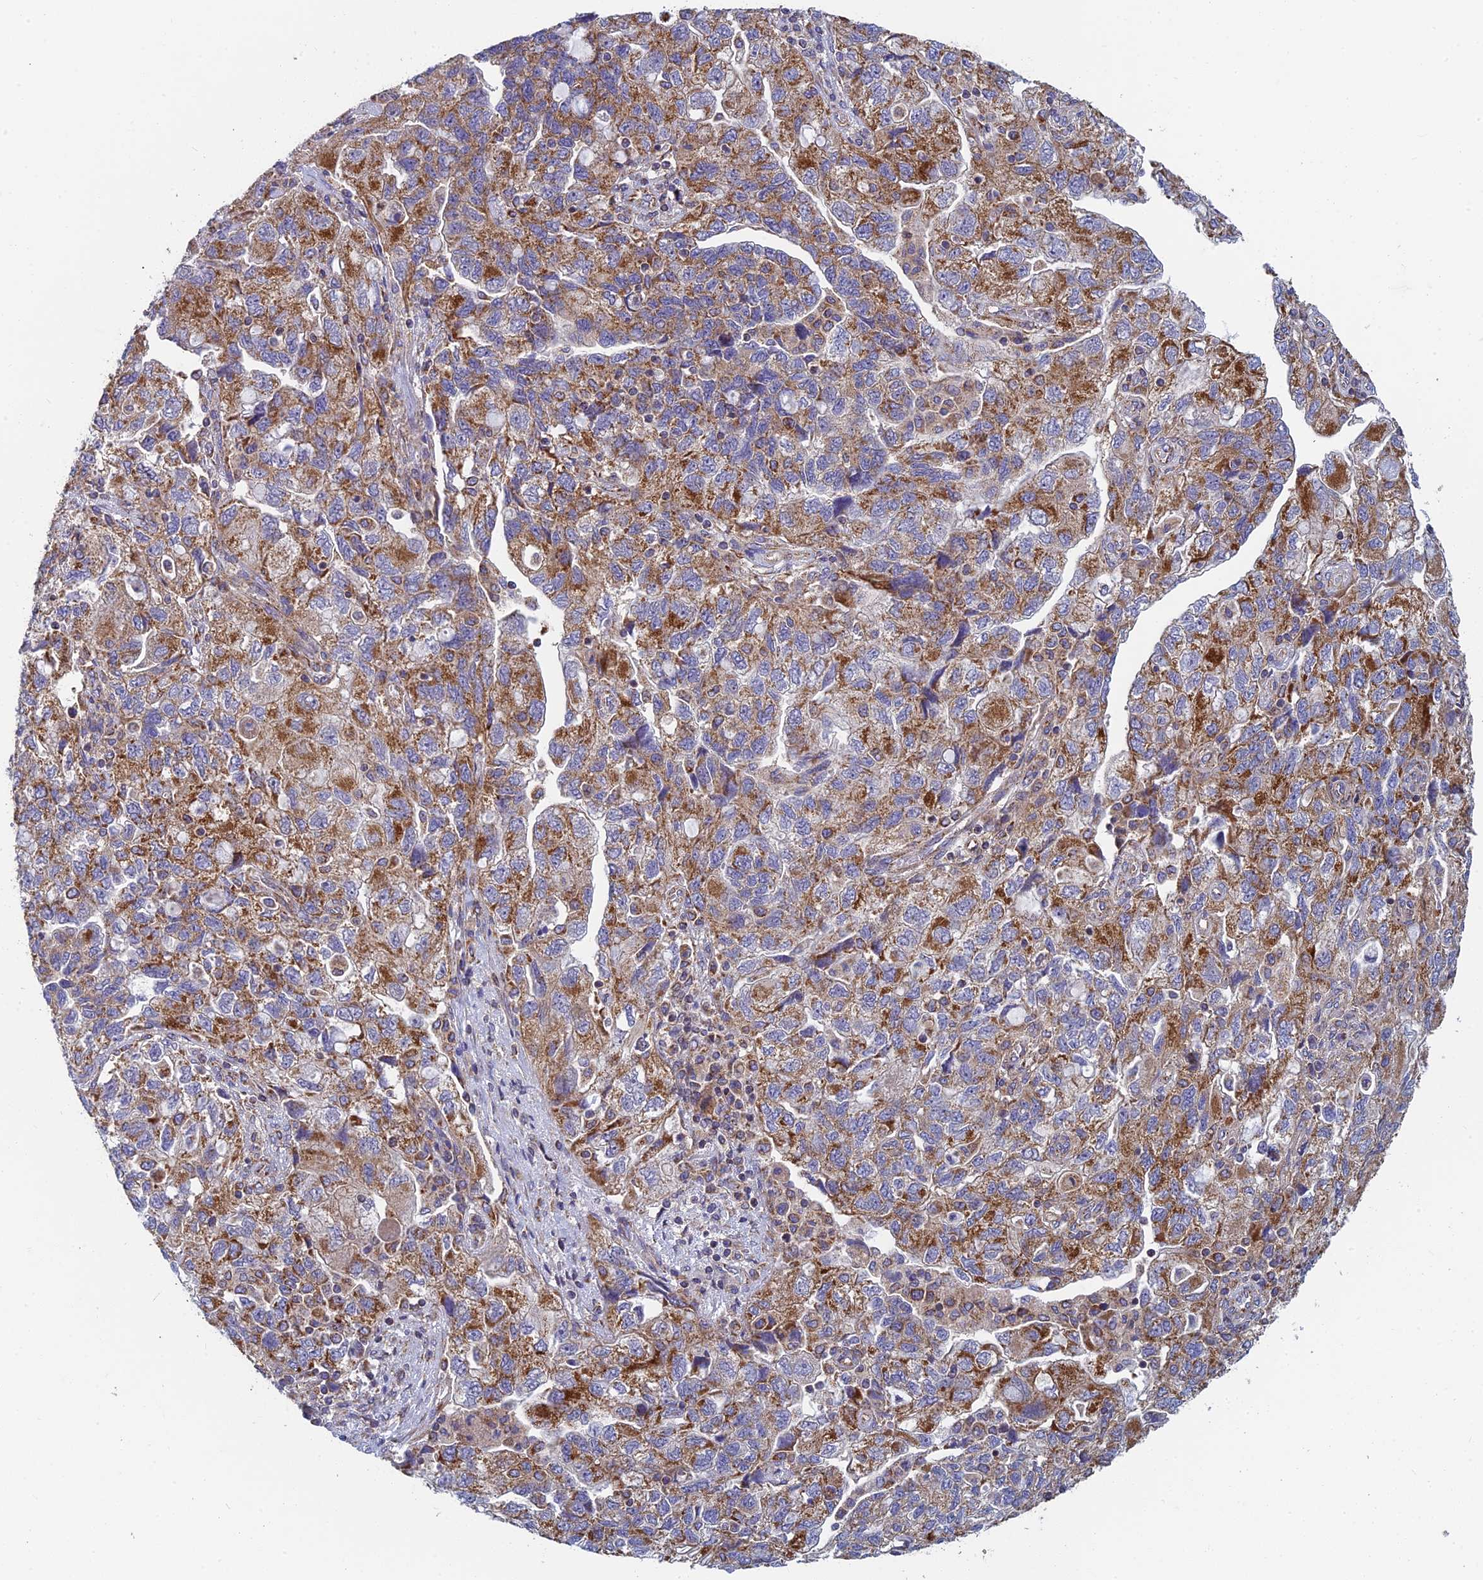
{"staining": {"intensity": "strong", "quantity": "25%-75%", "location": "cytoplasmic/membranous"}, "tissue": "ovarian cancer", "cell_type": "Tumor cells", "image_type": "cancer", "snomed": [{"axis": "morphology", "description": "Carcinoma, NOS"}, {"axis": "morphology", "description": "Cystadenocarcinoma, serous, NOS"}, {"axis": "topography", "description": "Ovary"}], "caption": "Ovarian cancer tissue demonstrates strong cytoplasmic/membranous staining in about 25%-75% of tumor cells", "gene": "MRPS9", "patient": {"sex": "female", "age": 69}}